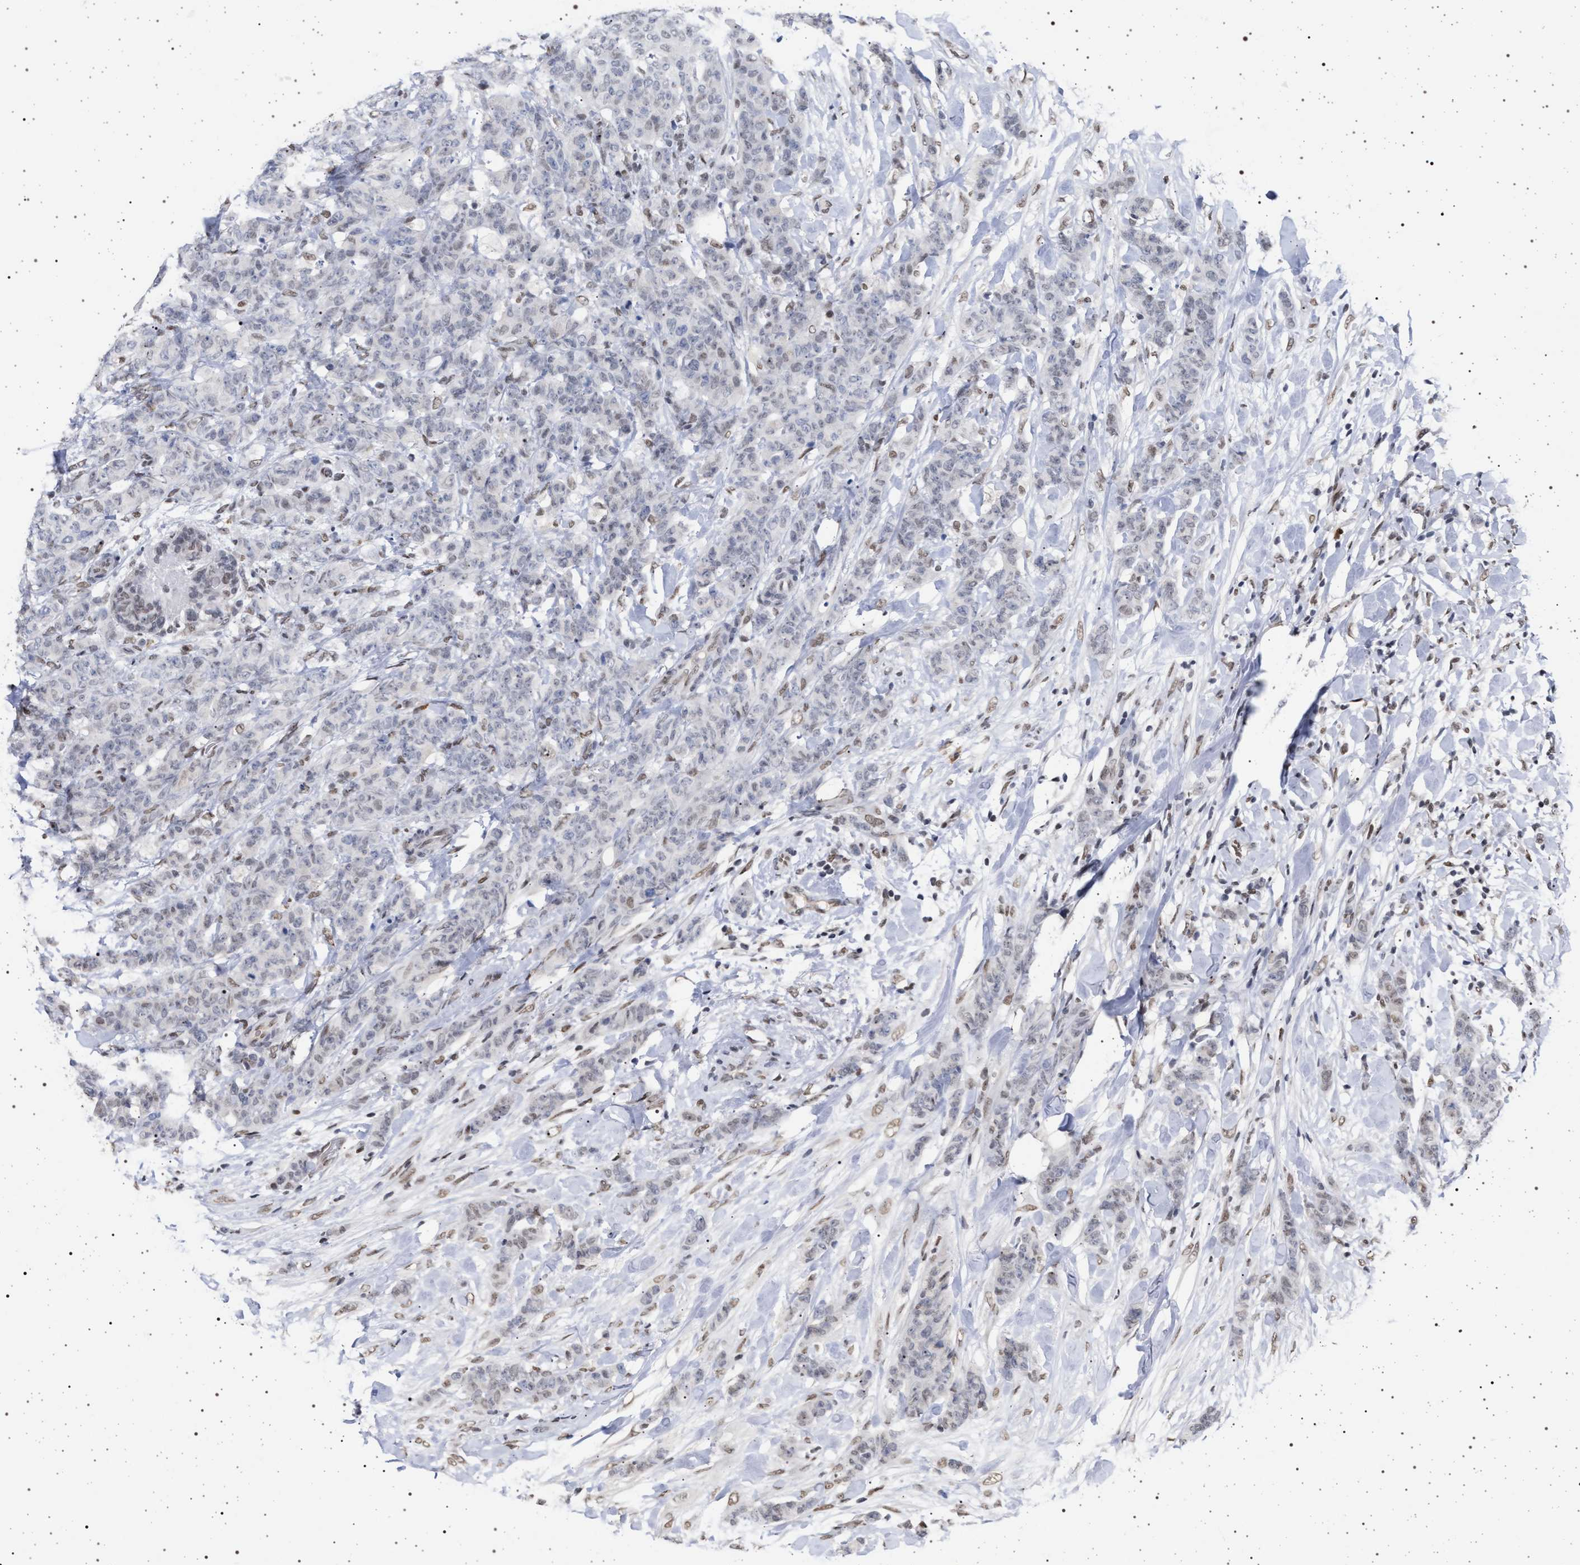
{"staining": {"intensity": "weak", "quantity": "25%-75%", "location": "nuclear"}, "tissue": "breast cancer", "cell_type": "Tumor cells", "image_type": "cancer", "snomed": [{"axis": "morphology", "description": "Normal tissue, NOS"}, {"axis": "morphology", "description": "Duct carcinoma"}, {"axis": "topography", "description": "Breast"}], "caption": "IHC (DAB (3,3'-diaminobenzidine)) staining of human breast cancer displays weak nuclear protein staining in approximately 25%-75% of tumor cells.", "gene": "PHF12", "patient": {"sex": "female", "age": 40}}